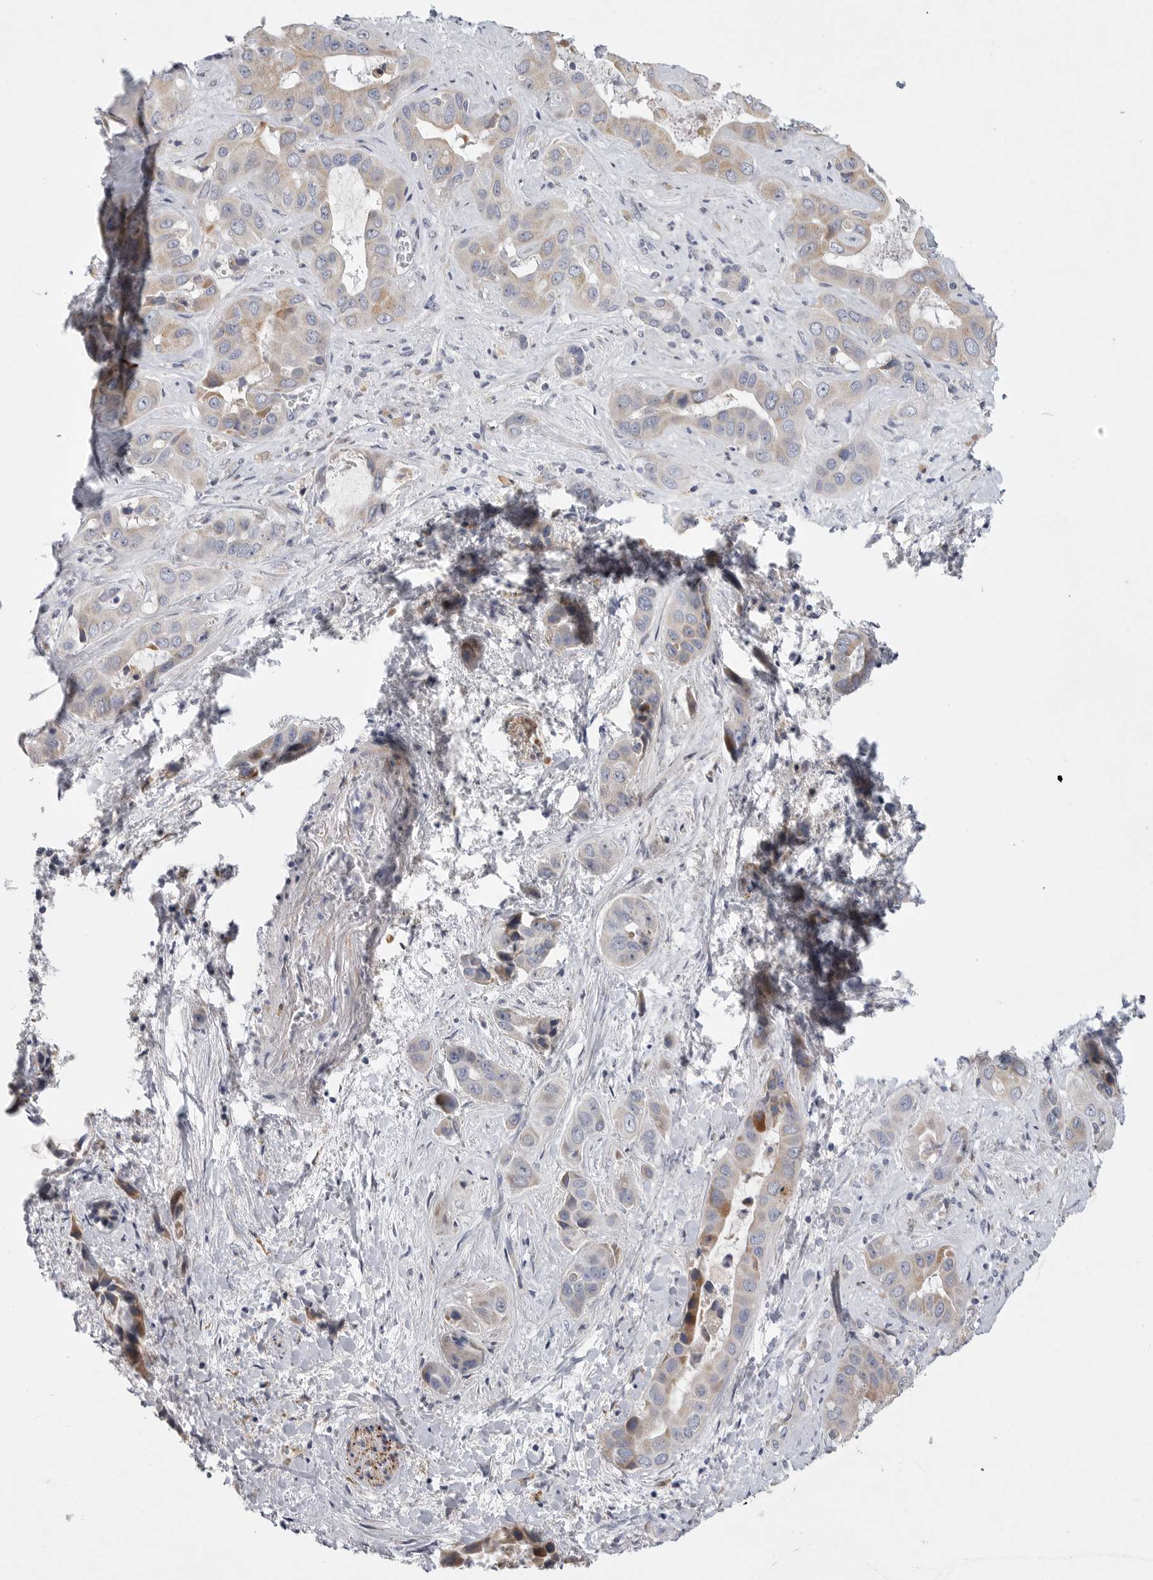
{"staining": {"intensity": "moderate", "quantity": "25%-75%", "location": "cytoplasmic/membranous"}, "tissue": "liver cancer", "cell_type": "Tumor cells", "image_type": "cancer", "snomed": [{"axis": "morphology", "description": "Cholangiocarcinoma"}, {"axis": "topography", "description": "Liver"}], "caption": "The photomicrograph demonstrates immunohistochemical staining of liver cancer. There is moderate cytoplasmic/membranous staining is appreciated in approximately 25%-75% of tumor cells.", "gene": "EDEM3", "patient": {"sex": "female", "age": 52}}